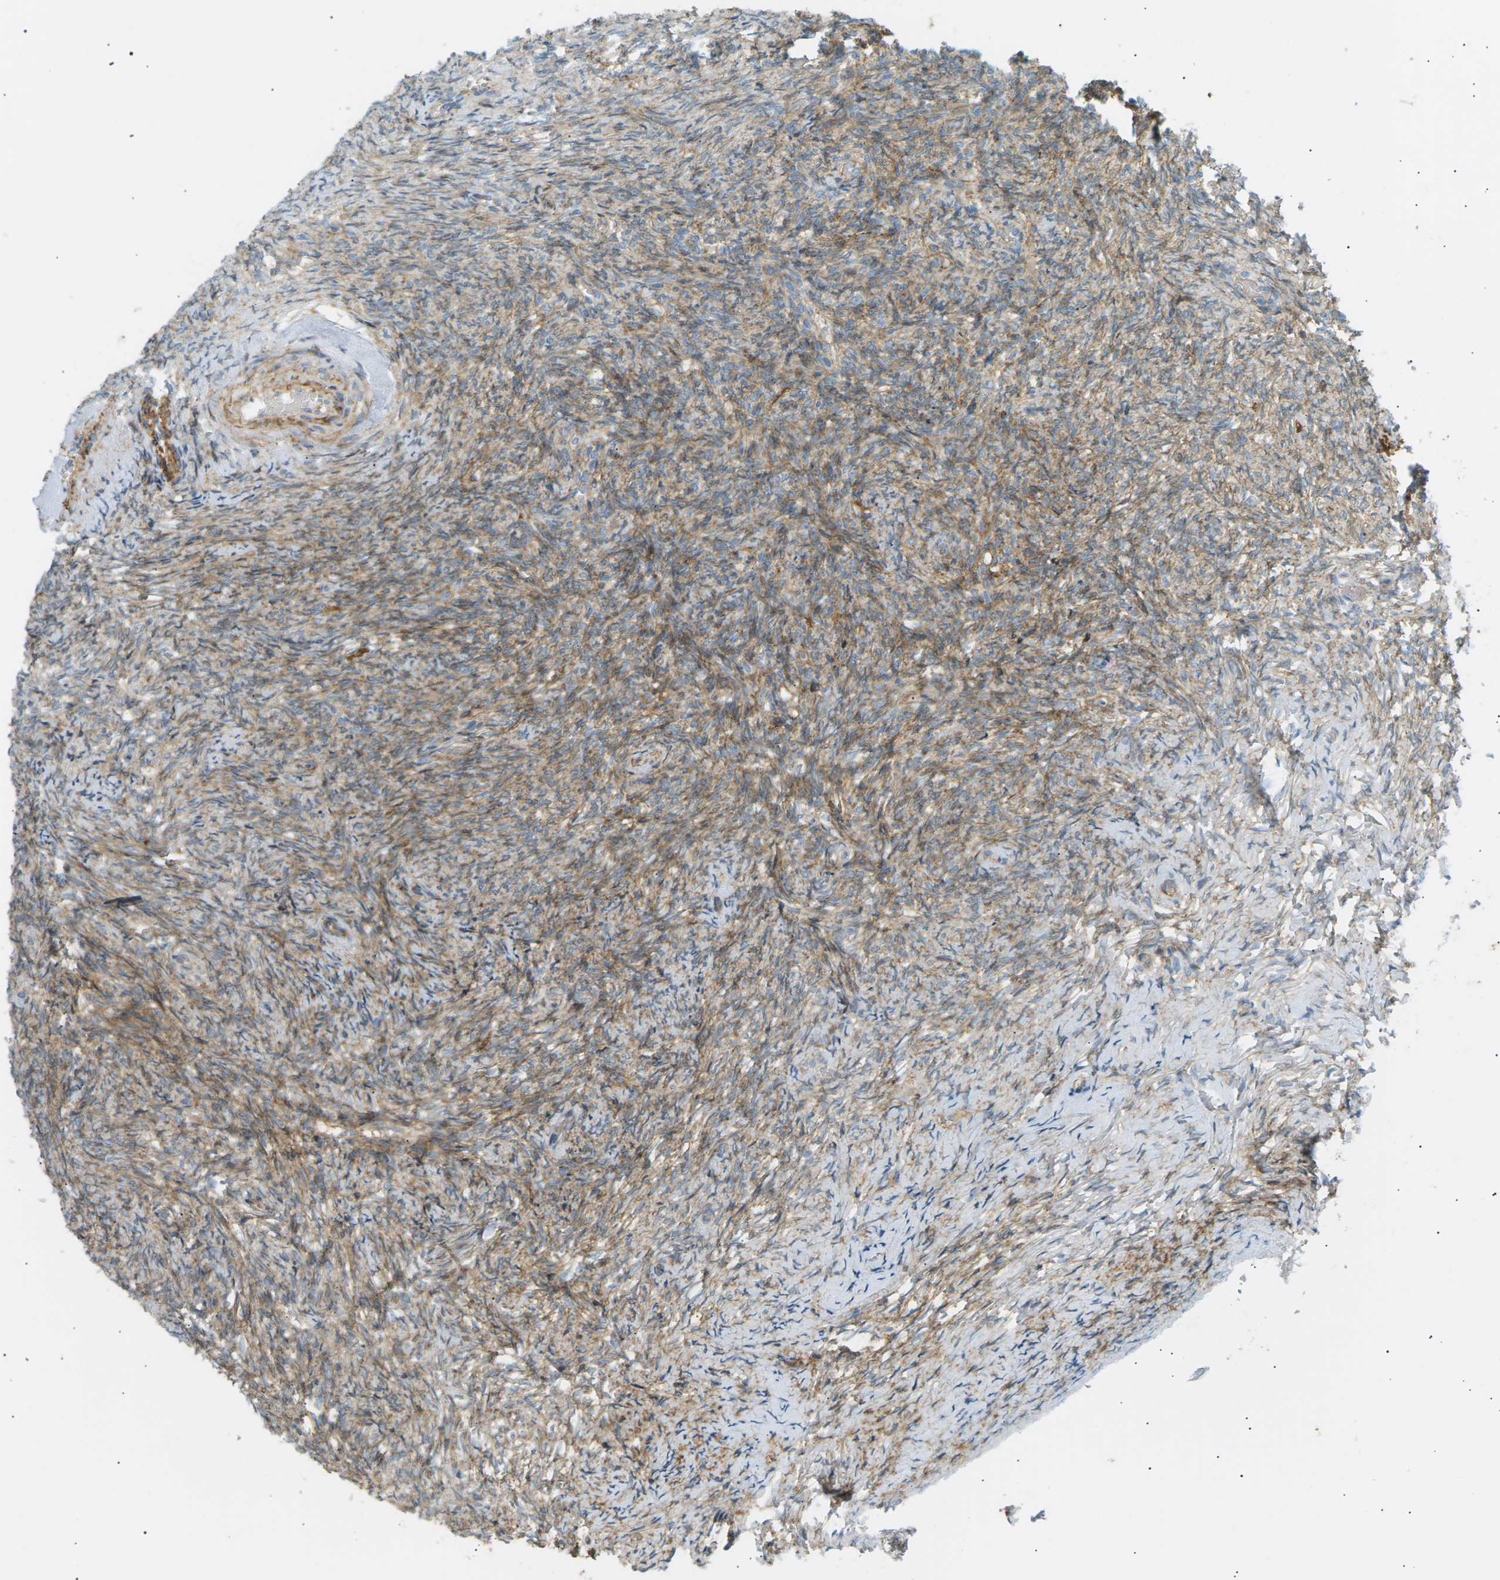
{"staining": {"intensity": "strong", "quantity": ">75%", "location": "cytoplasmic/membranous"}, "tissue": "ovary", "cell_type": "Follicle cells", "image_type": "normal", "snomed": [{"axis": "morphology", "description": "Normal tissue, NOS"}, {"axis": "topography", "description": "Ovary"}], "caption": "Immunohistochemistry staining of normal ovary, which reveals high levels of strong cytoplasmic/membranous positivity in approximately >75% of follicle cells indicating strong cytoplasmic/membranous protein positivity. The staining was performed using DAB (brown) for protein detection and nuclei were counterstained in hematoxylin (blue).", "gene": "ATP2B4", "patient": {"sex": "female", "age": 41}}